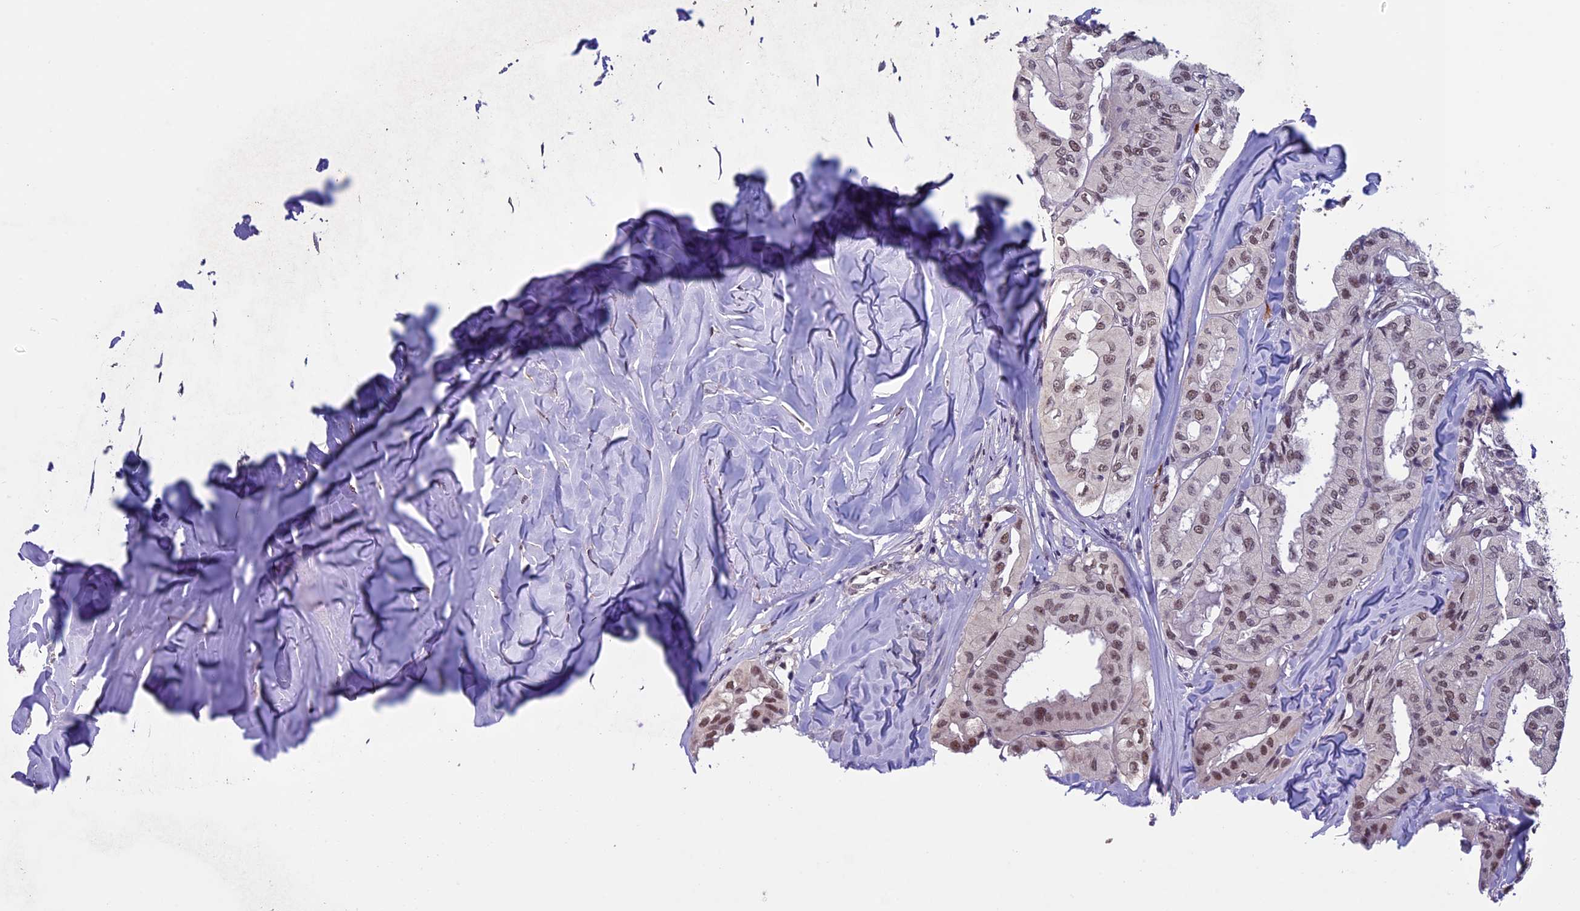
{"staining": {"intensity": "moderate", "quantity": ">75%", "location": "nuclear"}, "tissue": "thyroid cancer", "cell_type": "Tumor cells", "image_type": "cancer", "snomed": [{"axis": "morphology", "description": "Papillary adenocarcinoma, NOS"}, {"axis": "topography", "description": "Thyroid gland"}], "caption": "A photomicrograph showing moderate nuclear expression in approximately >75% of tumor cells in thyroid cancer, as visualized by brown immunohistochemical staining.", "gene": "RNF40", "patient": {"sex": "female", "age": 59}}